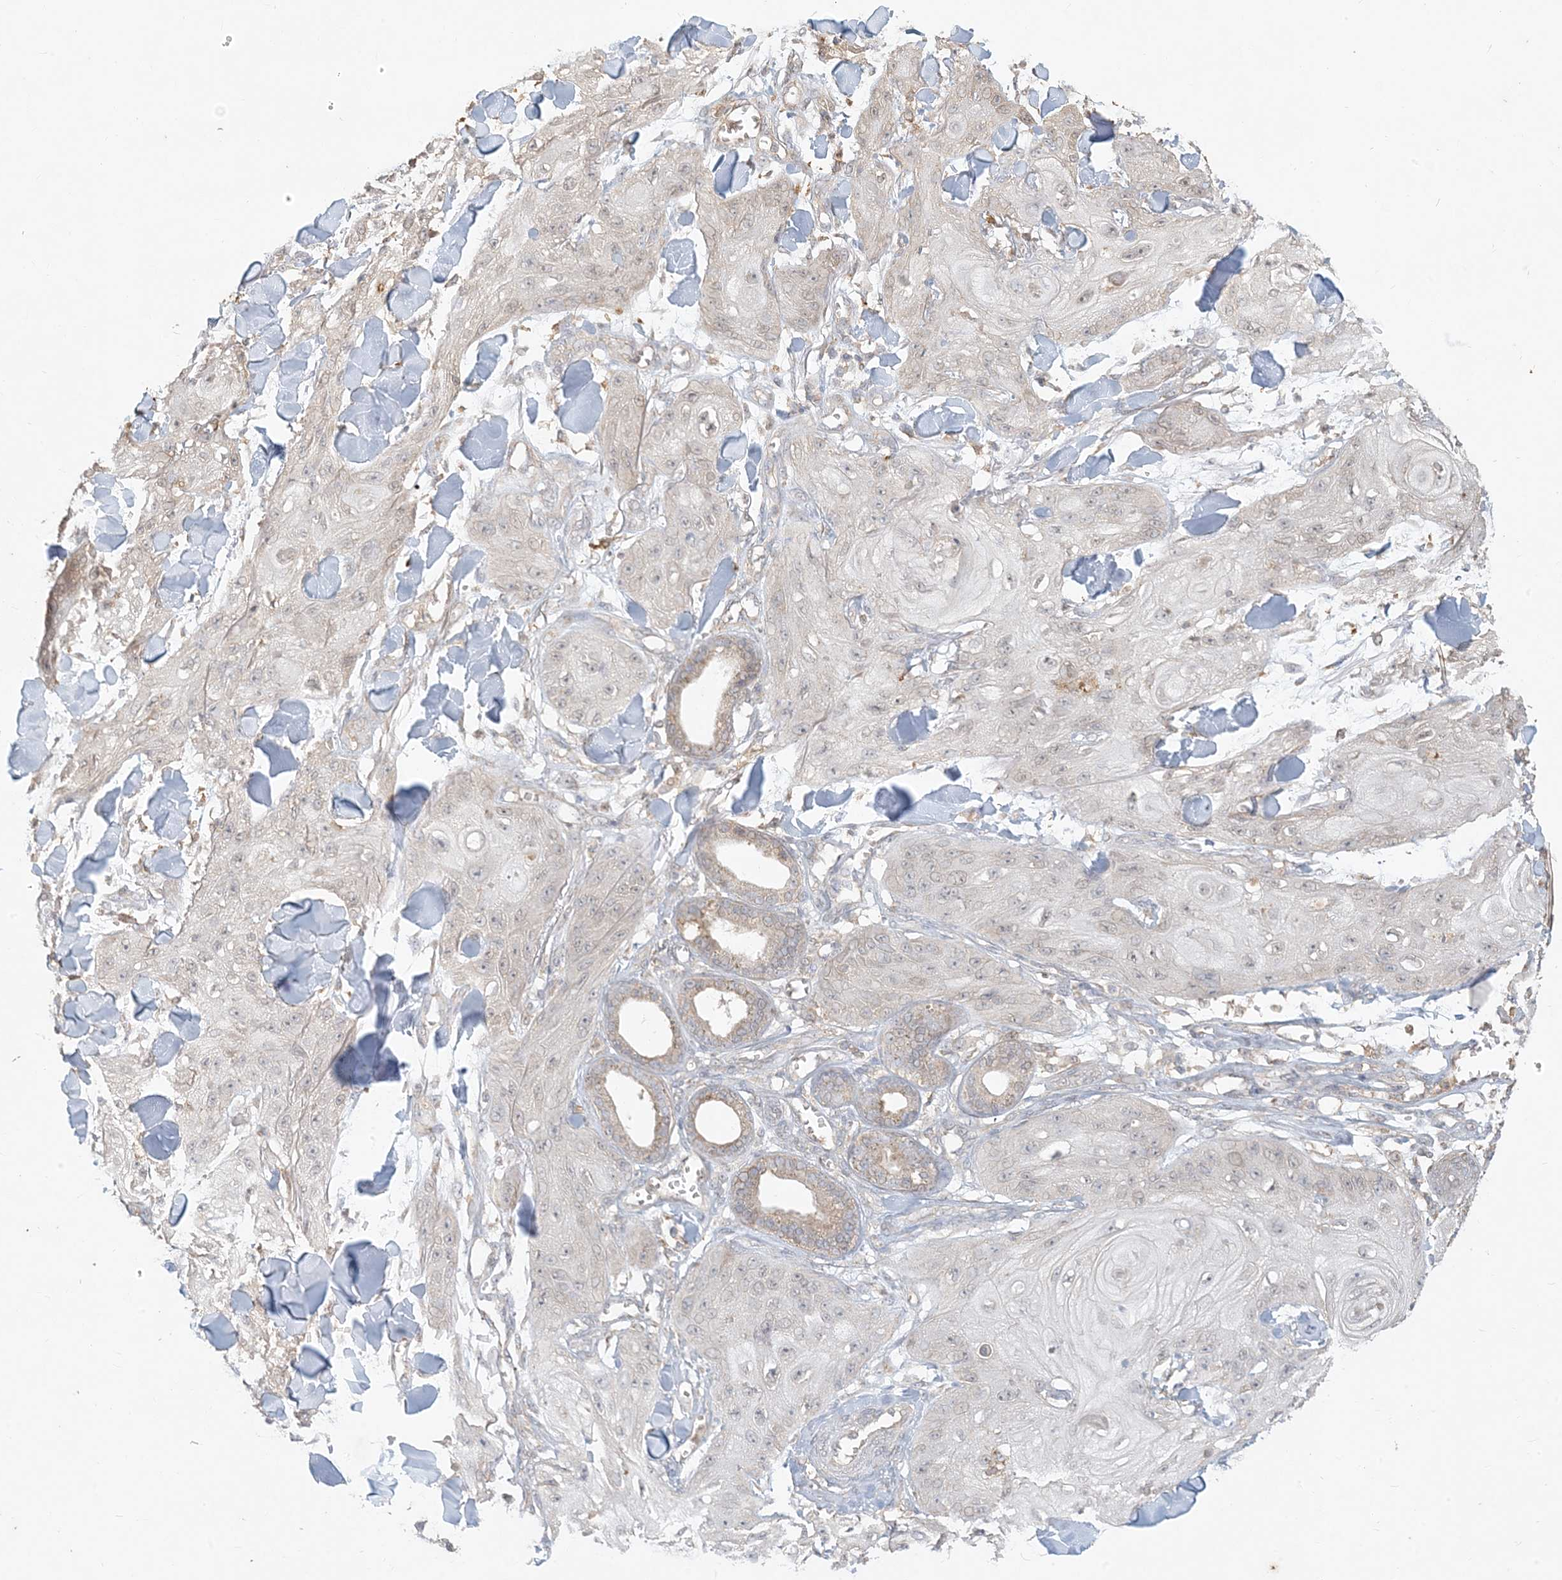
{"staining": {"intensity": "negative", "quantity": "none", "location": "none"}, "tissue": "skin cancer", "cell_type": "Tumor cells", "image_type": "cancer", "snomed": [{"axis": "morphology", "description": "Squamous cell carcinoma, NOS"}, {"axis": "topography", "description": "Skin"}], "caption": "Image shows no significant protein positivity in tumor cells of skin squamous cell carcinoma. (Immunohistochemistry, brightfield microscopy, high magnification).", "gene": "MCOLN1", "patient": {"sex": "male", "age": 74}}